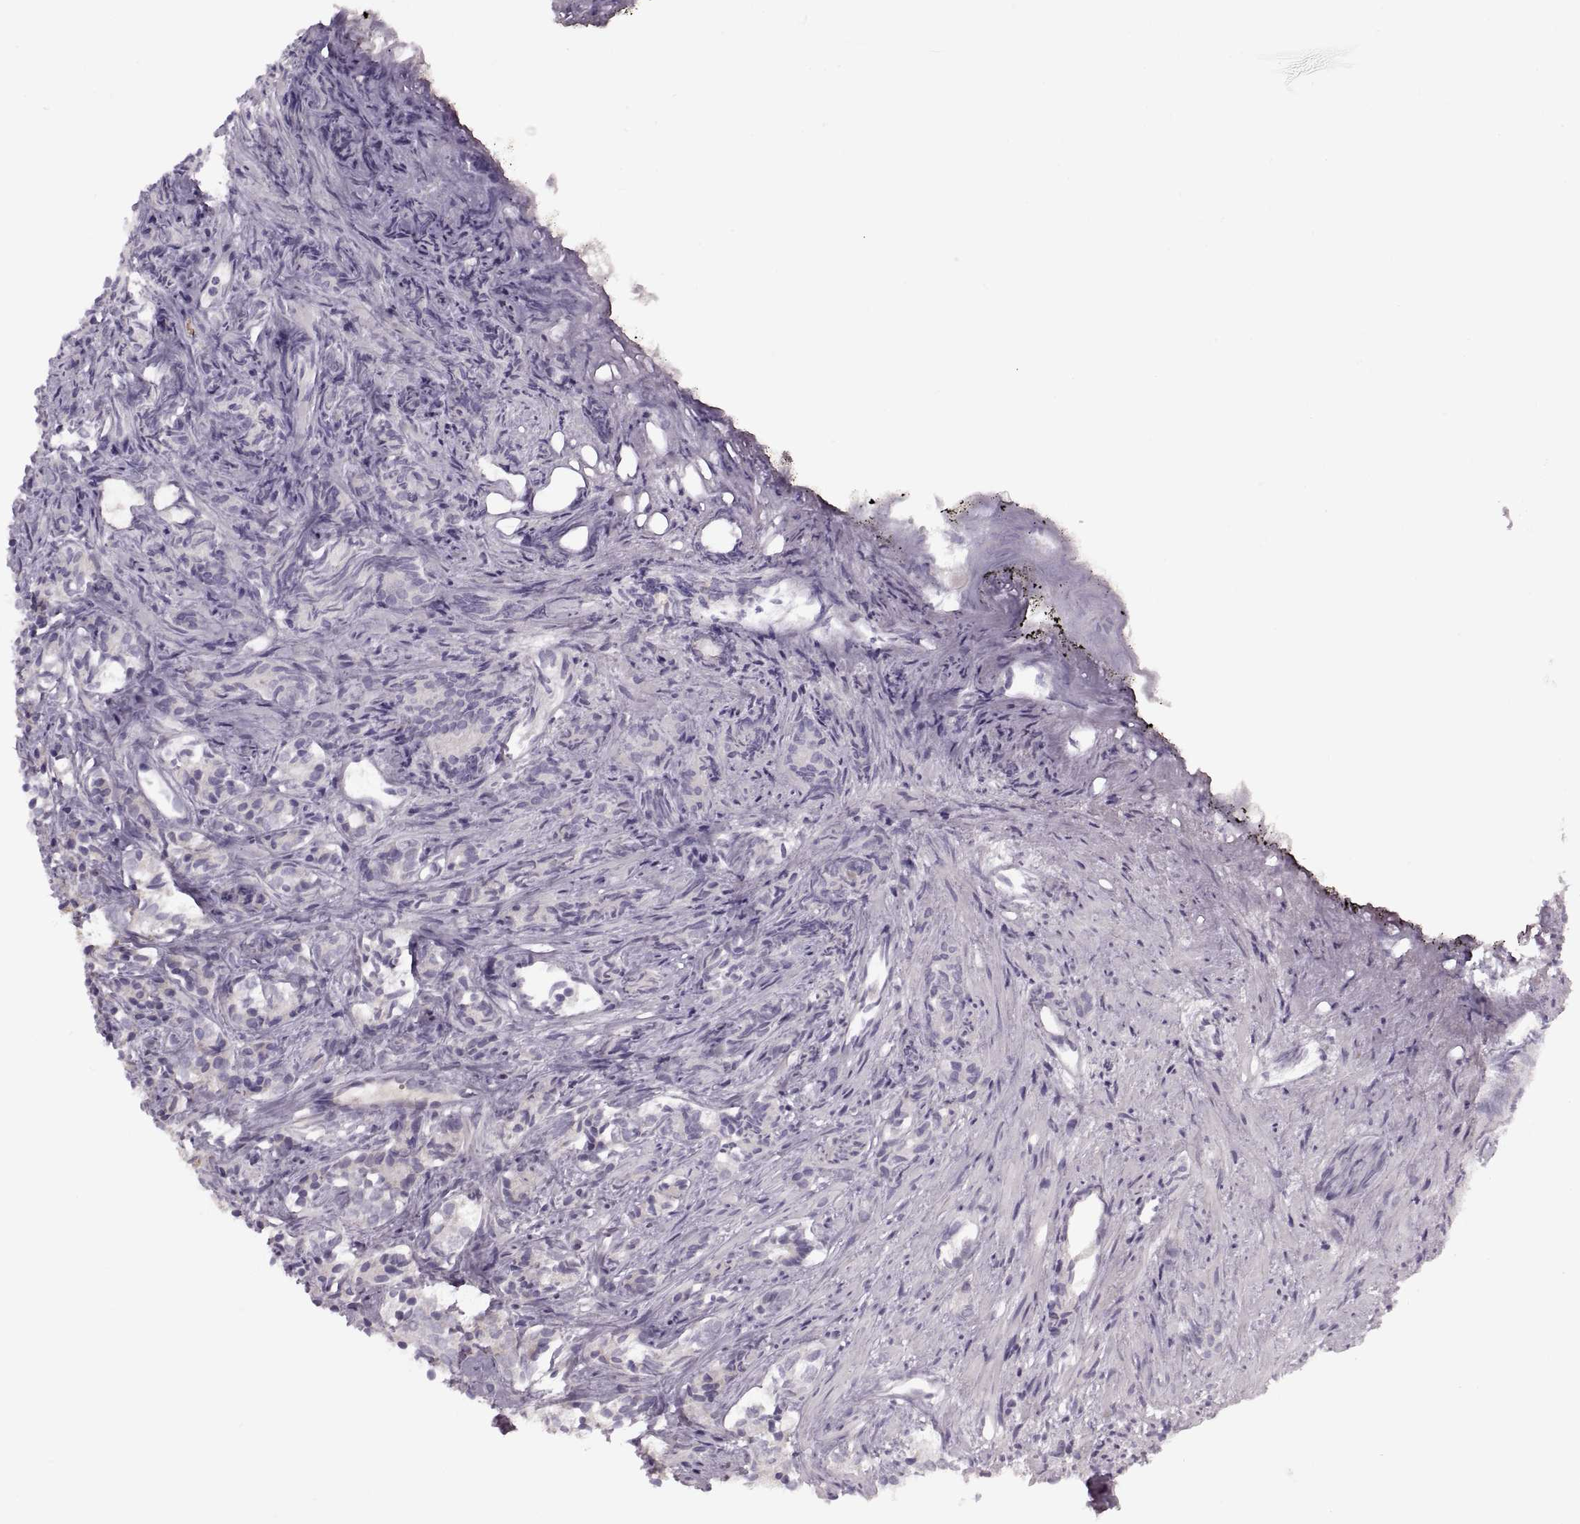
{"staining": {"intensity": "negative", "quantity": "none", "location": "none"}, "tissue": "prostate cancer", "cell_type": "Tumor cells", "image_type": "cancer", "snomed": [{"axis": "morphology", "description": "Adenocarcinoma, High grade"}, {"axis": "topography", "description": "Prostate"}], "caption": "High magnification brightfield microscopy of prostate cancer (high-grade adenocarcinoma) stained with DAB (brown) and counterstained with hematoxylin (blue): tumor cells show no significant expression.", "gene": "PIERCE1", "patient": {"sex": "male", "age": 84}}